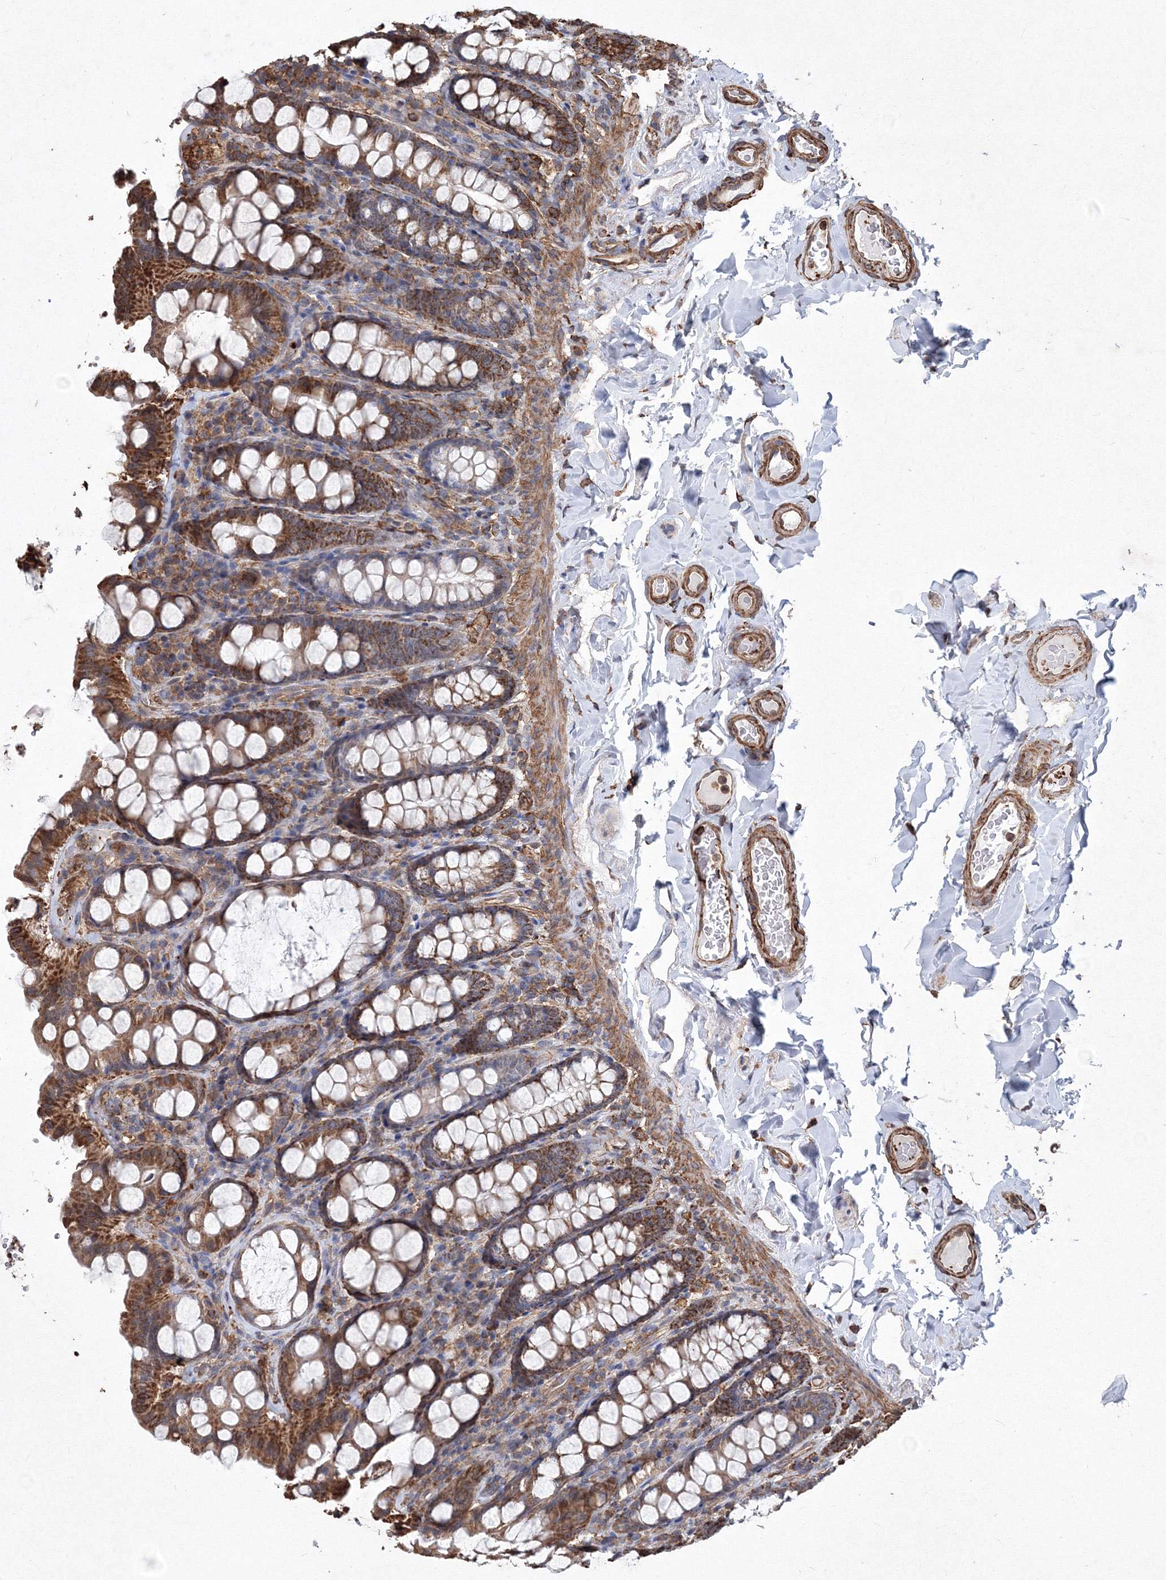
{"staining": {"intensity": "strong", "quantity": ">75%", "location": "cytoplasmic/membranous"}, "tissue": "colon", "cell_type": "Endothelial cells", "image_type": "normal", "snomed": [{"axis": "morphology", "description": "Normal tissue, NOS"}, {"axis": "topography", "description": "Colon"}, {"axis": "topography", "description": "Peripheral nerve tissue"}], "caption": "Immunohistochemical staining of normal colon exhibits strong cytoplasmic/membranous protein staining in approximately >75% of endothelial cells.", "gene": "TMEM139", "patient": {"sex": "female", "age": 61}}